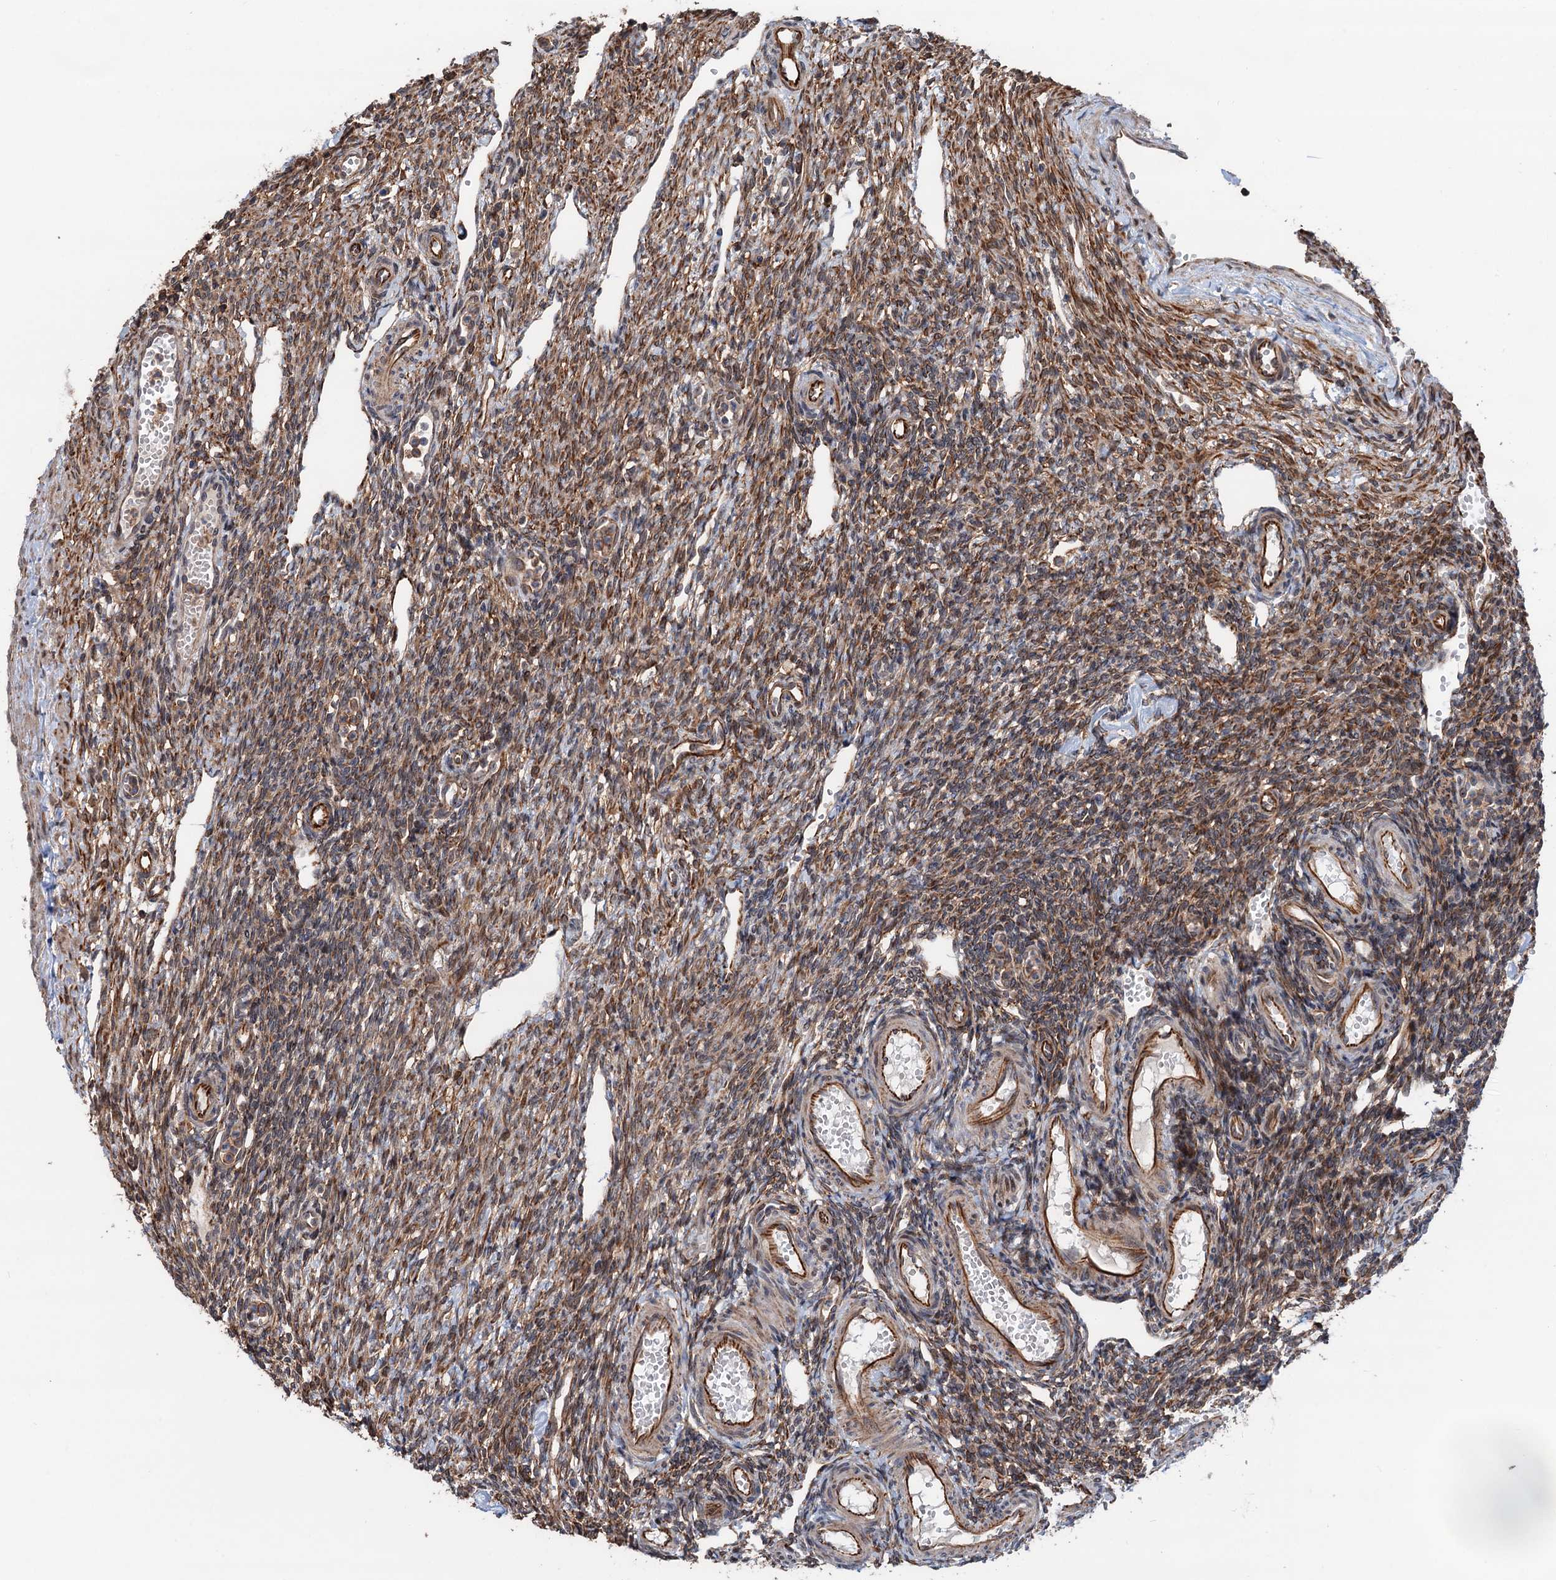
{"staining": {"intensity": "moderate", "quantity": "<25%", "location": "cytoplasmic/membranous,nuclear"}, "tissue": "ovary", "cell_type": "Ovarian stroma cells", "image_type": "normal", "snomed": [{"axis": "morphology", "description": "Normal tissue, NOS"}, {"axis": "morphology", "description": "Cyst, NOS"}, {"axis": "topography", "description": "Ovary"}], "caption": "Immunohistochemical staining of benign human ovary exhibits low levels of moderate cytoplasmic/membranous,nuclear staining in about <25% of ovarian stroma cells.", "gene": "TMA16", "patient": {"sex": "female", "age": 33}}